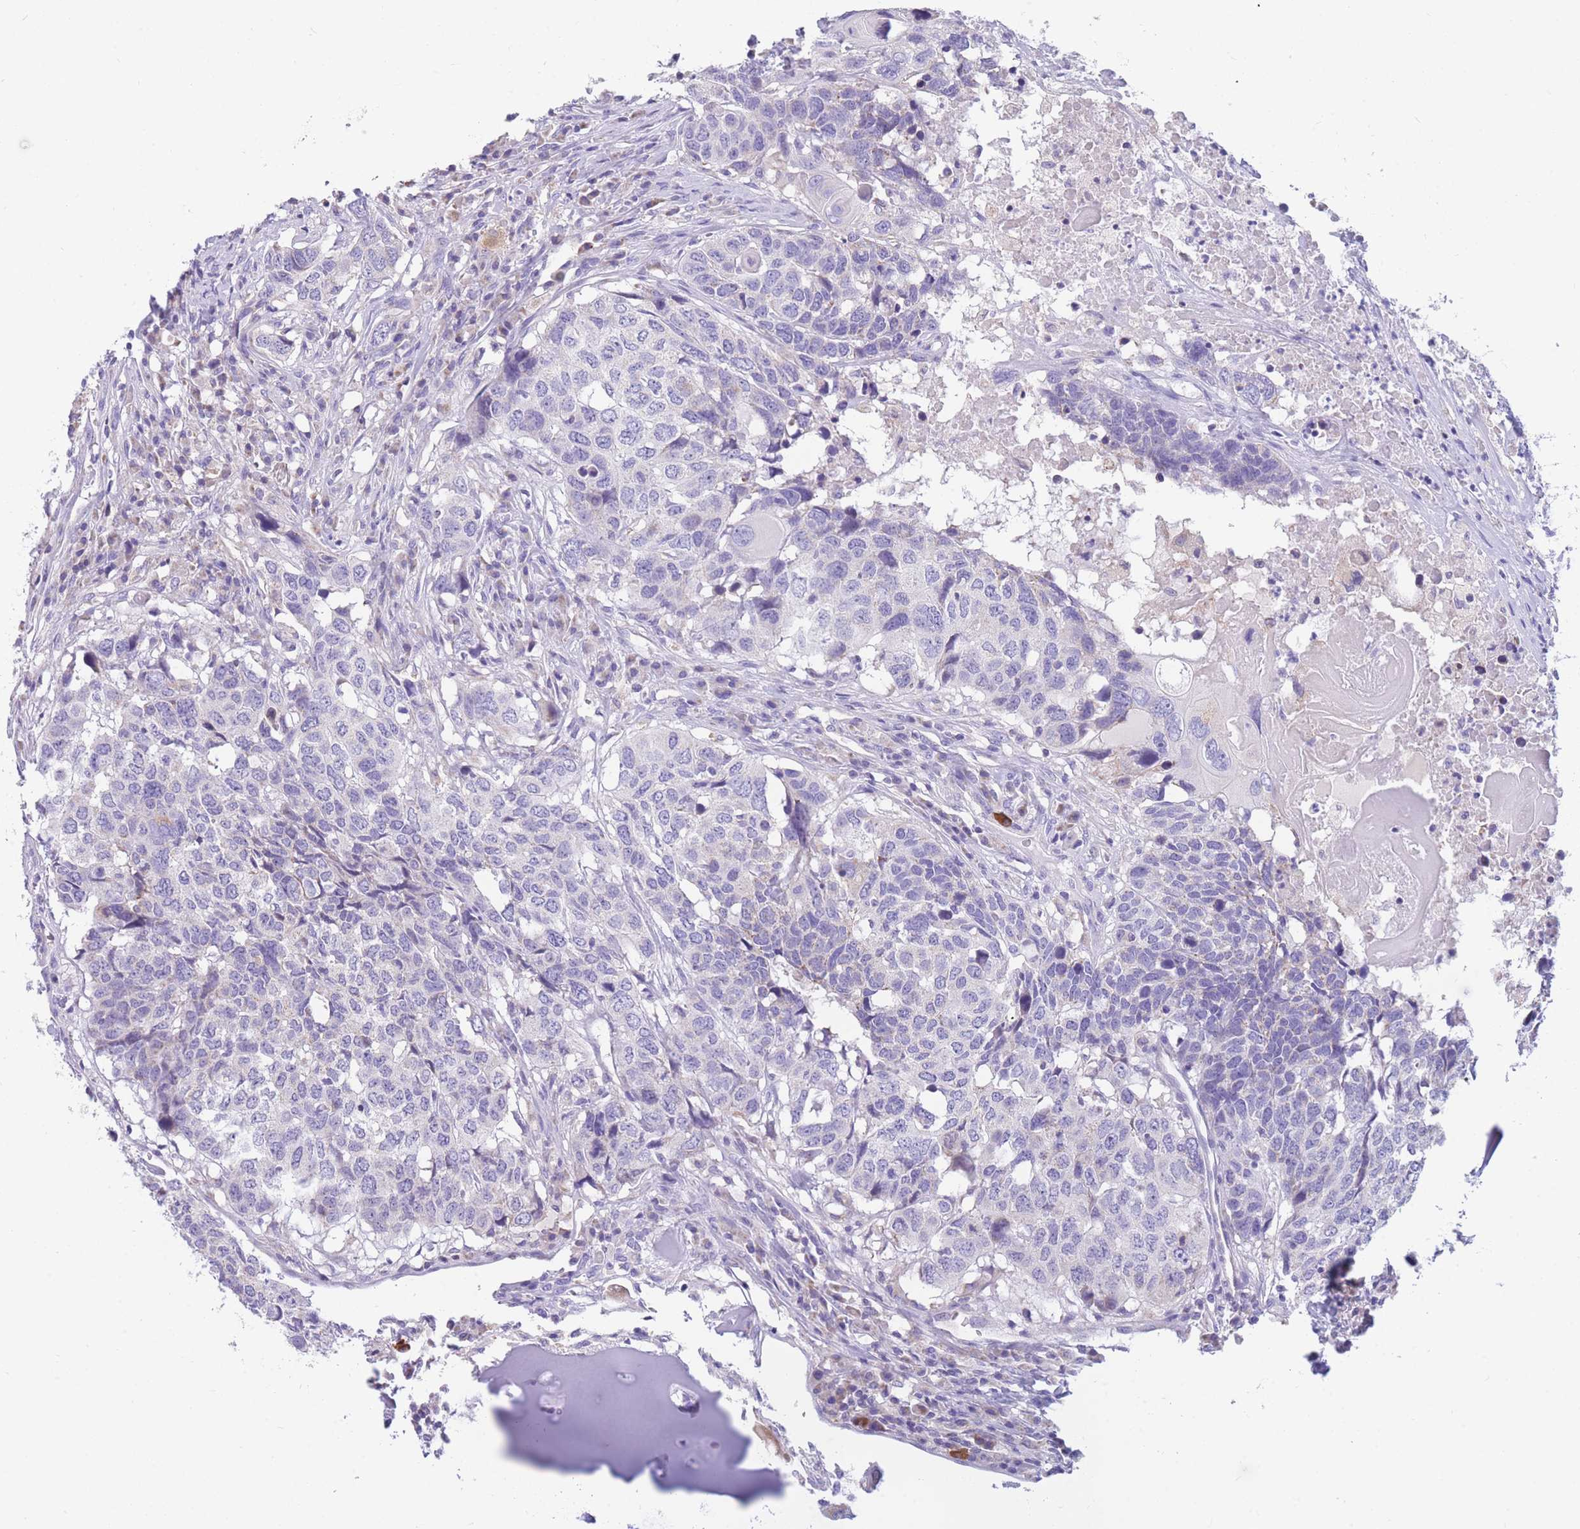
{"staining": {"intensity": "negative", "quantity": "none", "location": "none"}, "tissue": "head and neck cancer", "cell_type": "Tumor cells", "image_type": "cancer", "snomed": [{"axis": "morphology", "description": "Squamous cell carcinoma, NOS"}, {"axis": "topography", "description": "Head-Neck"}], "caption": "The image shows no significant positivity in tumor cells of head and neck squamous cell carcinoma. The staining is performed using DAB (3,3'-diaminobenzidine) brown chromogen with nuclei counter-stained in using hematoxylin.", "gene": "DHRS11", "patient": {"sex": "male", "age": 66}}